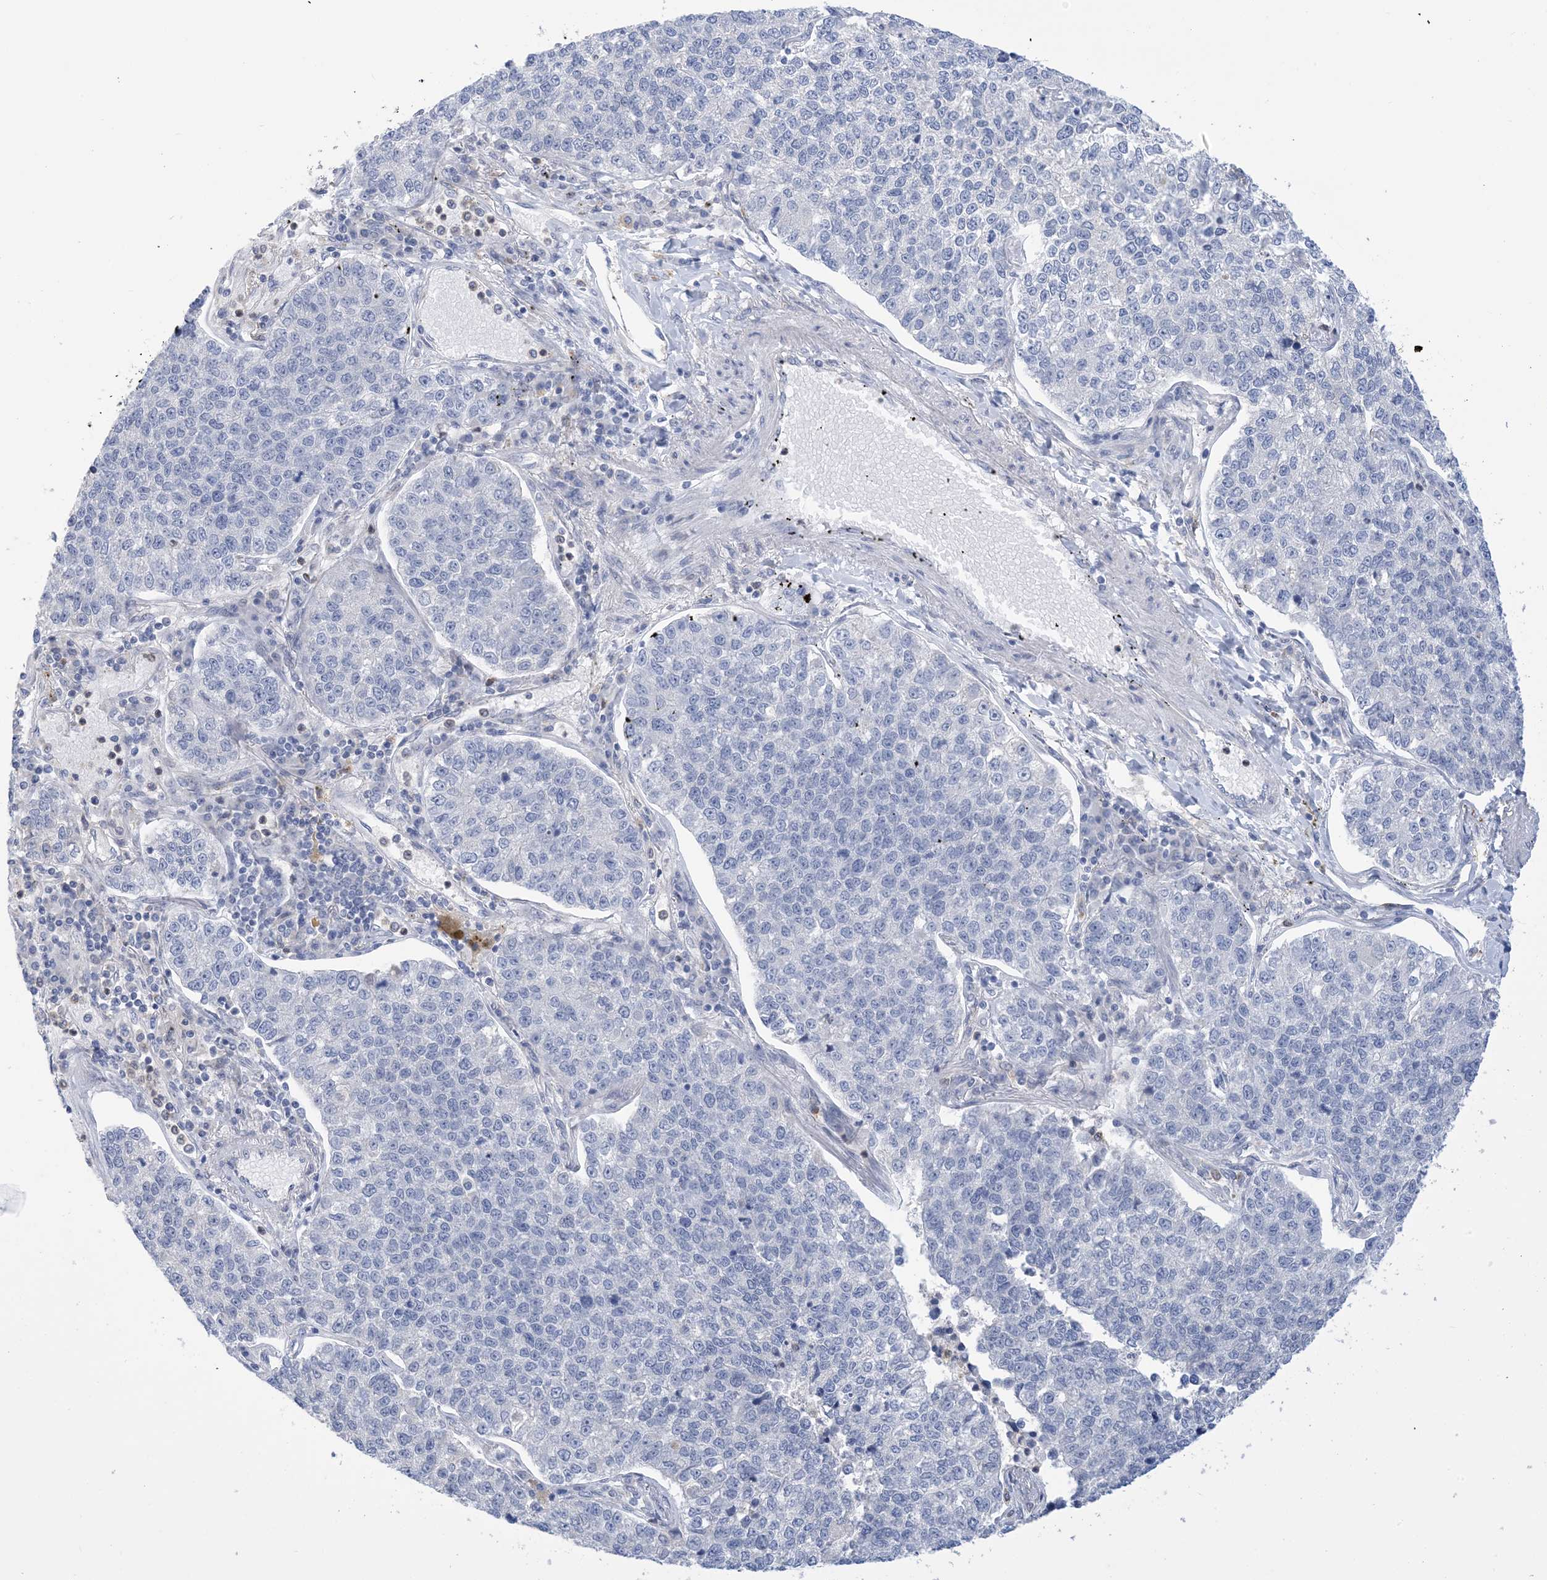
{"staining": {"intensity": "negative", "quantity": "none", "location": "none"}, "tissue": "lung cancer", "cell_type": "Tumor cells", "image_type": "cancer", "snomed": [{"axis": "morphology", "description": "Adenocarcinoma, NOS"}, {"axis": "topography", "description": "Lung"}], "caption": "DAB immunohistochemical staining of human lung cancer exhibits no significant expression in tumor cells.", "gene": "TTYH1", "patient": {"sex": "male", "age": 49}}